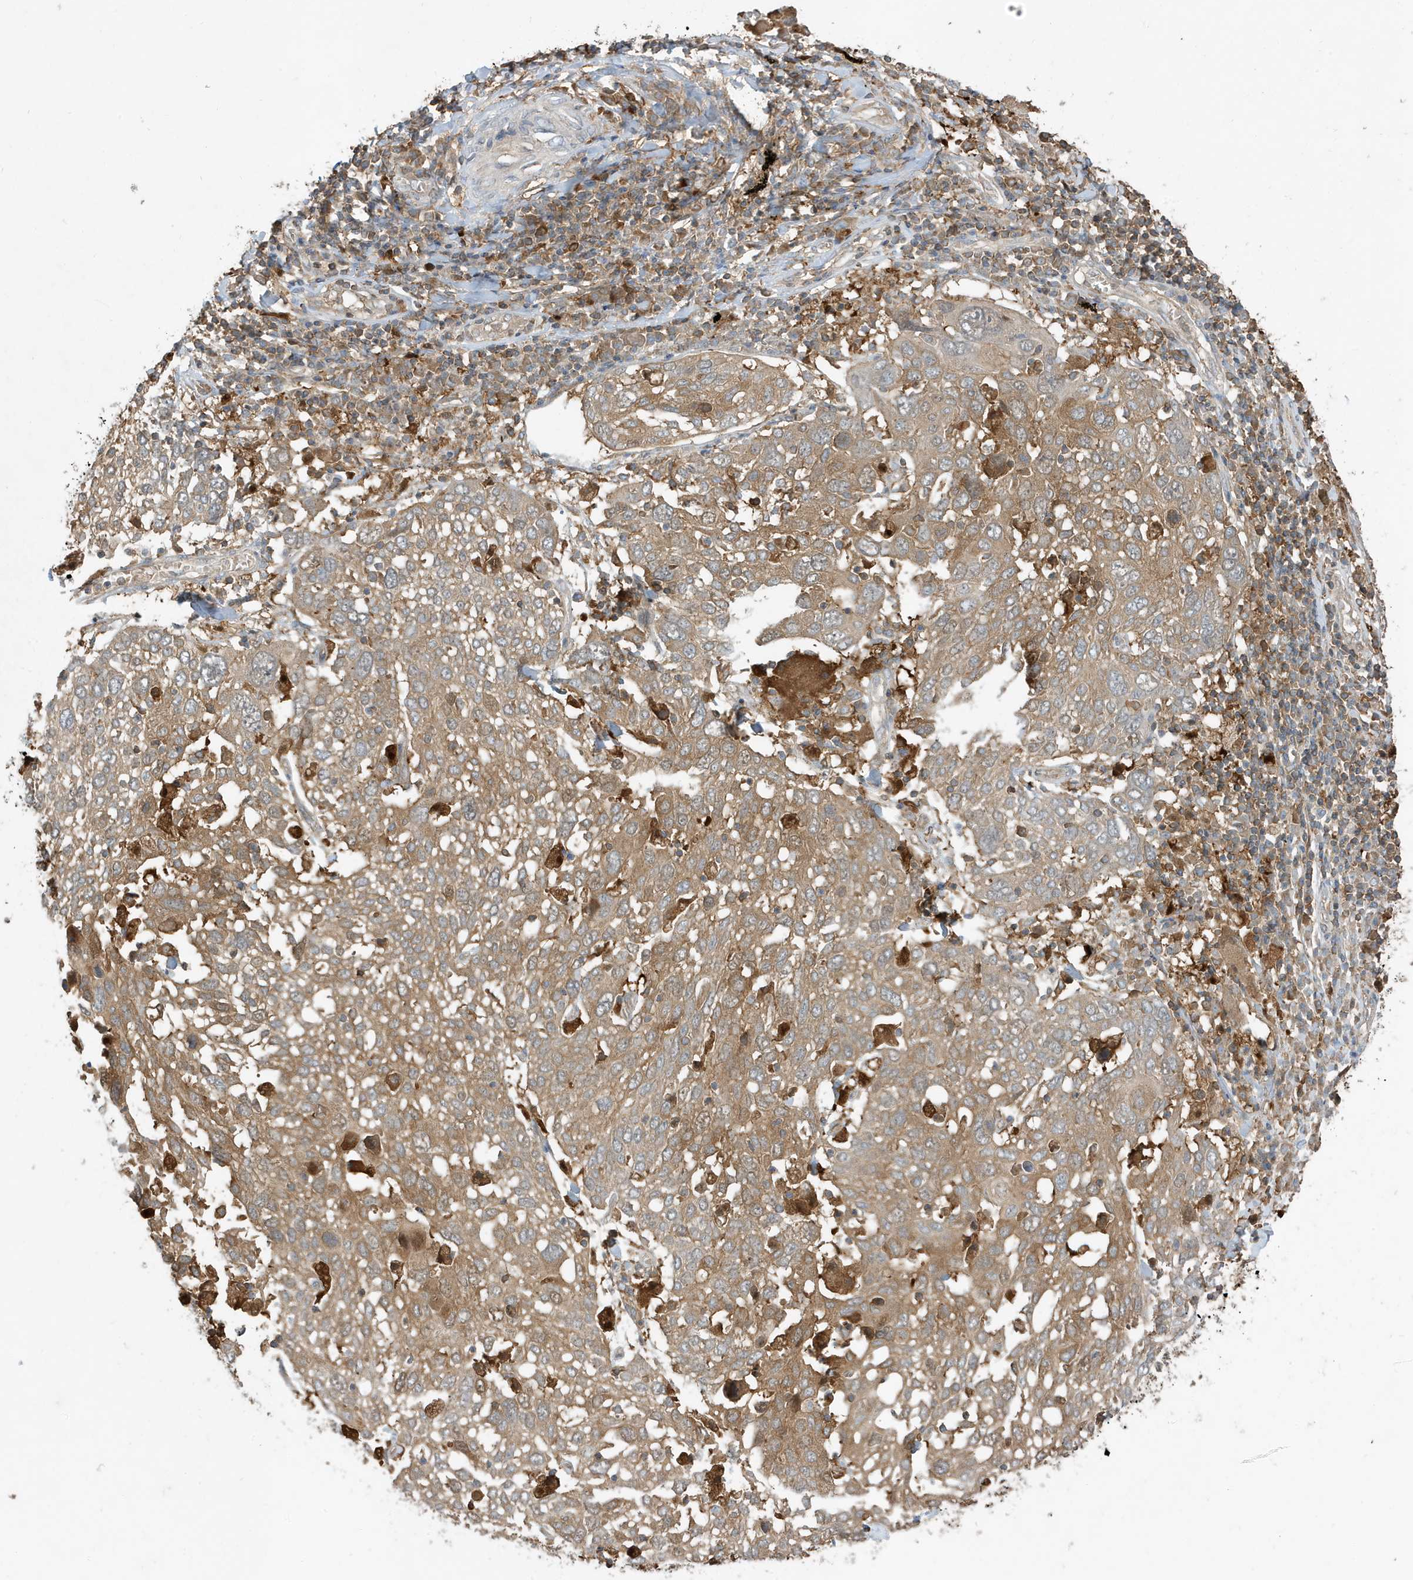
{"staining": {"intensity": "moderate", "quantity": ">75%", "location": "cytoplasmic/membranous"}, "tissue": "lung cancer", "cell_type": "Tumor cells", "image_type": "cancer", "snomed": [{"axis": "morphology", "description": "Squamous cell carcinoma, NOS"}, {"axis": "topography", "description": "Lung"}], "caption": "Approximately >75% of tumor cells in human lung cancer display moderate cytoplasmic/membranous protein expression as visualized by brown immunohistochemical staining.", "gene": "ABTB1", "patient": {"sex": "male", "age": 65}}